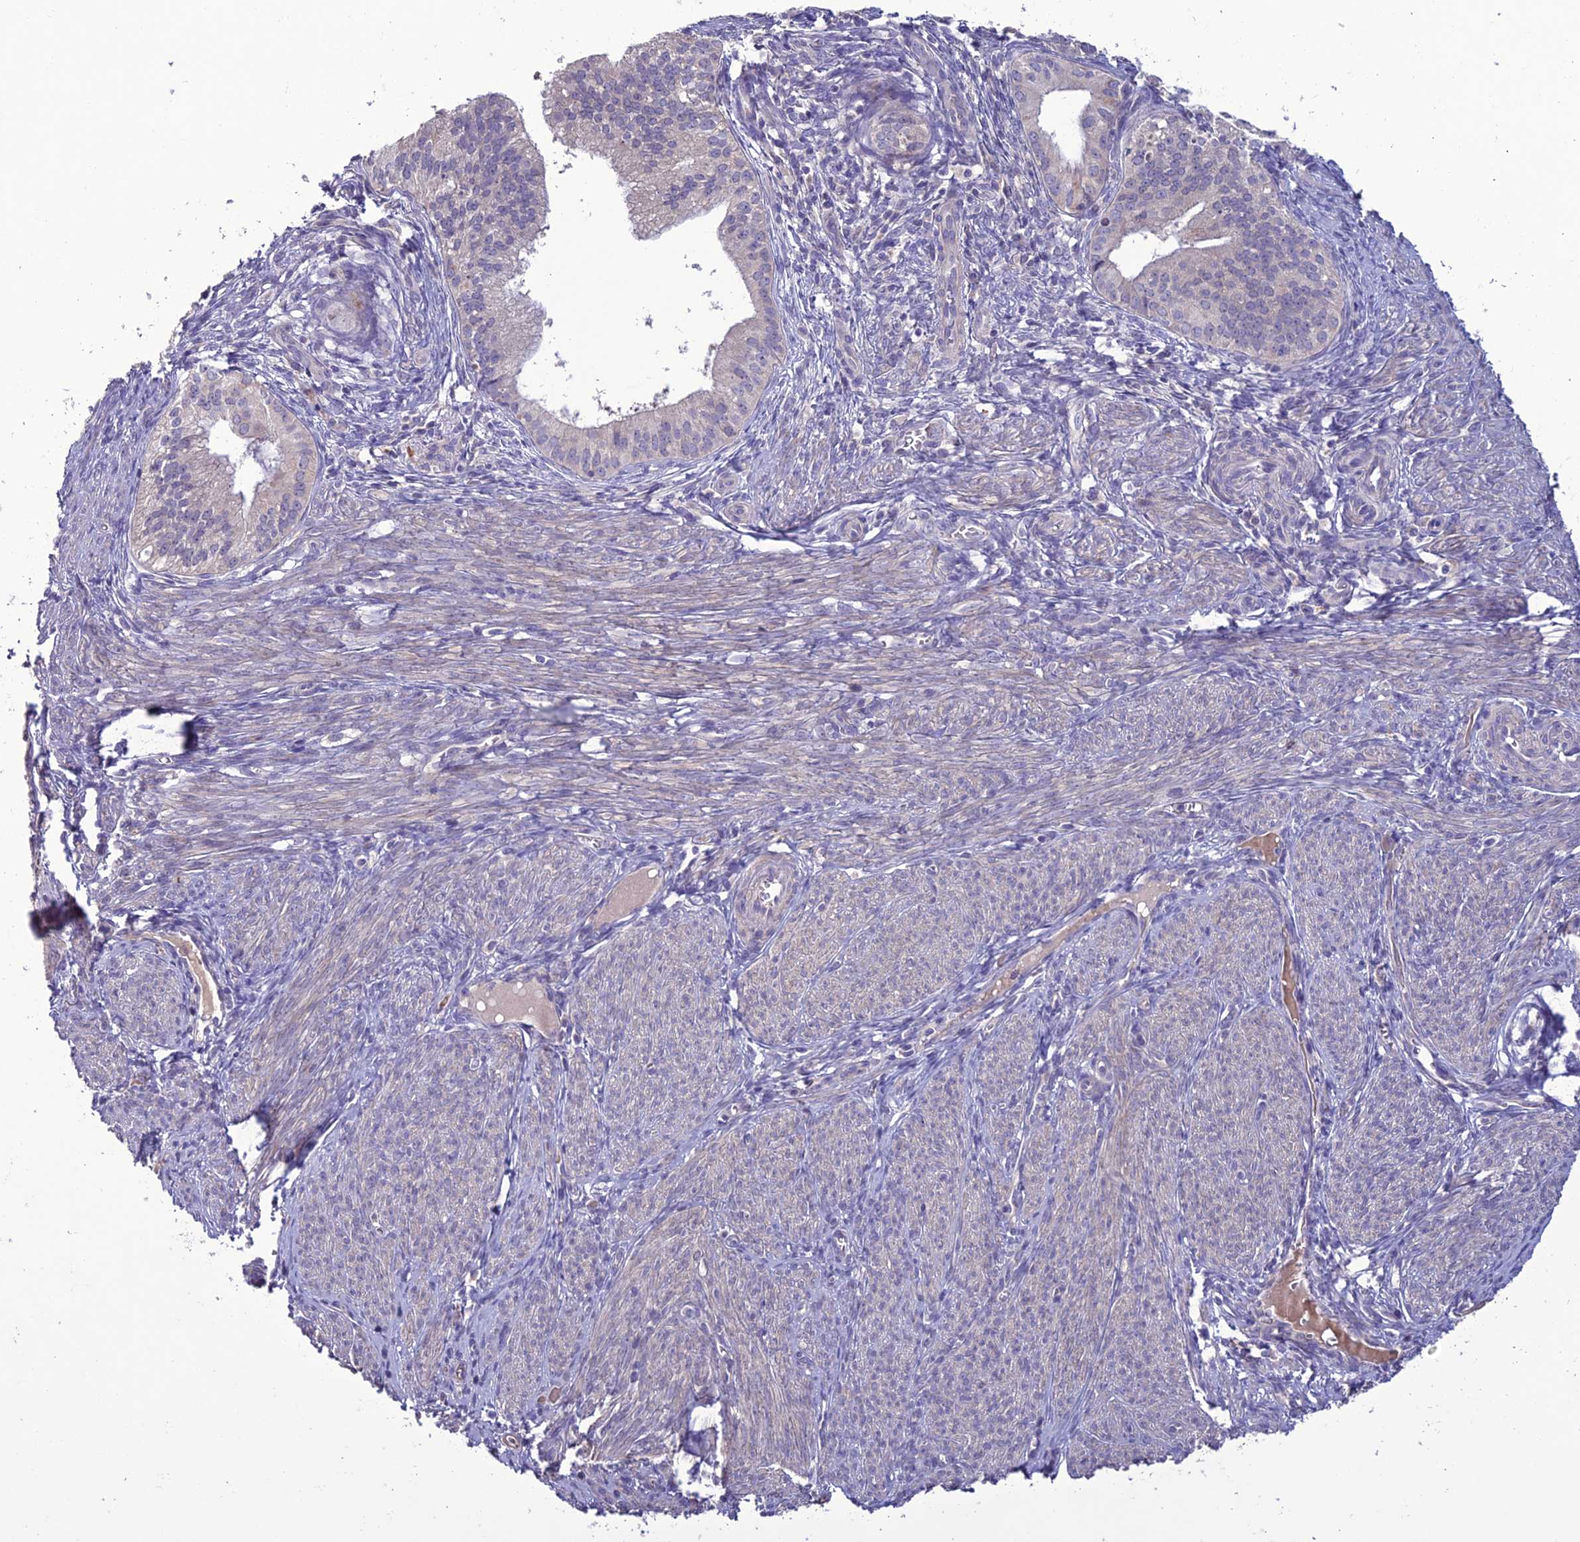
{"staining": {"intensity": "negative", "quantity": "none", "location": "none"}, "tissue": "endometrial cancer", "cell_type": "Tumor cells", "image_type": "cancer", "snomed": [{"axis": "morphology", "description": "Adenocarcinoma, NOS"}, {"axis": "topography", "description": "Endometrium"}], "caption": "Tumor cells show no significant expression in endometrial cancer (adenocarcinoma).", "gene": "C2orf76", "patient": {"sex": "female", "age": 50}}